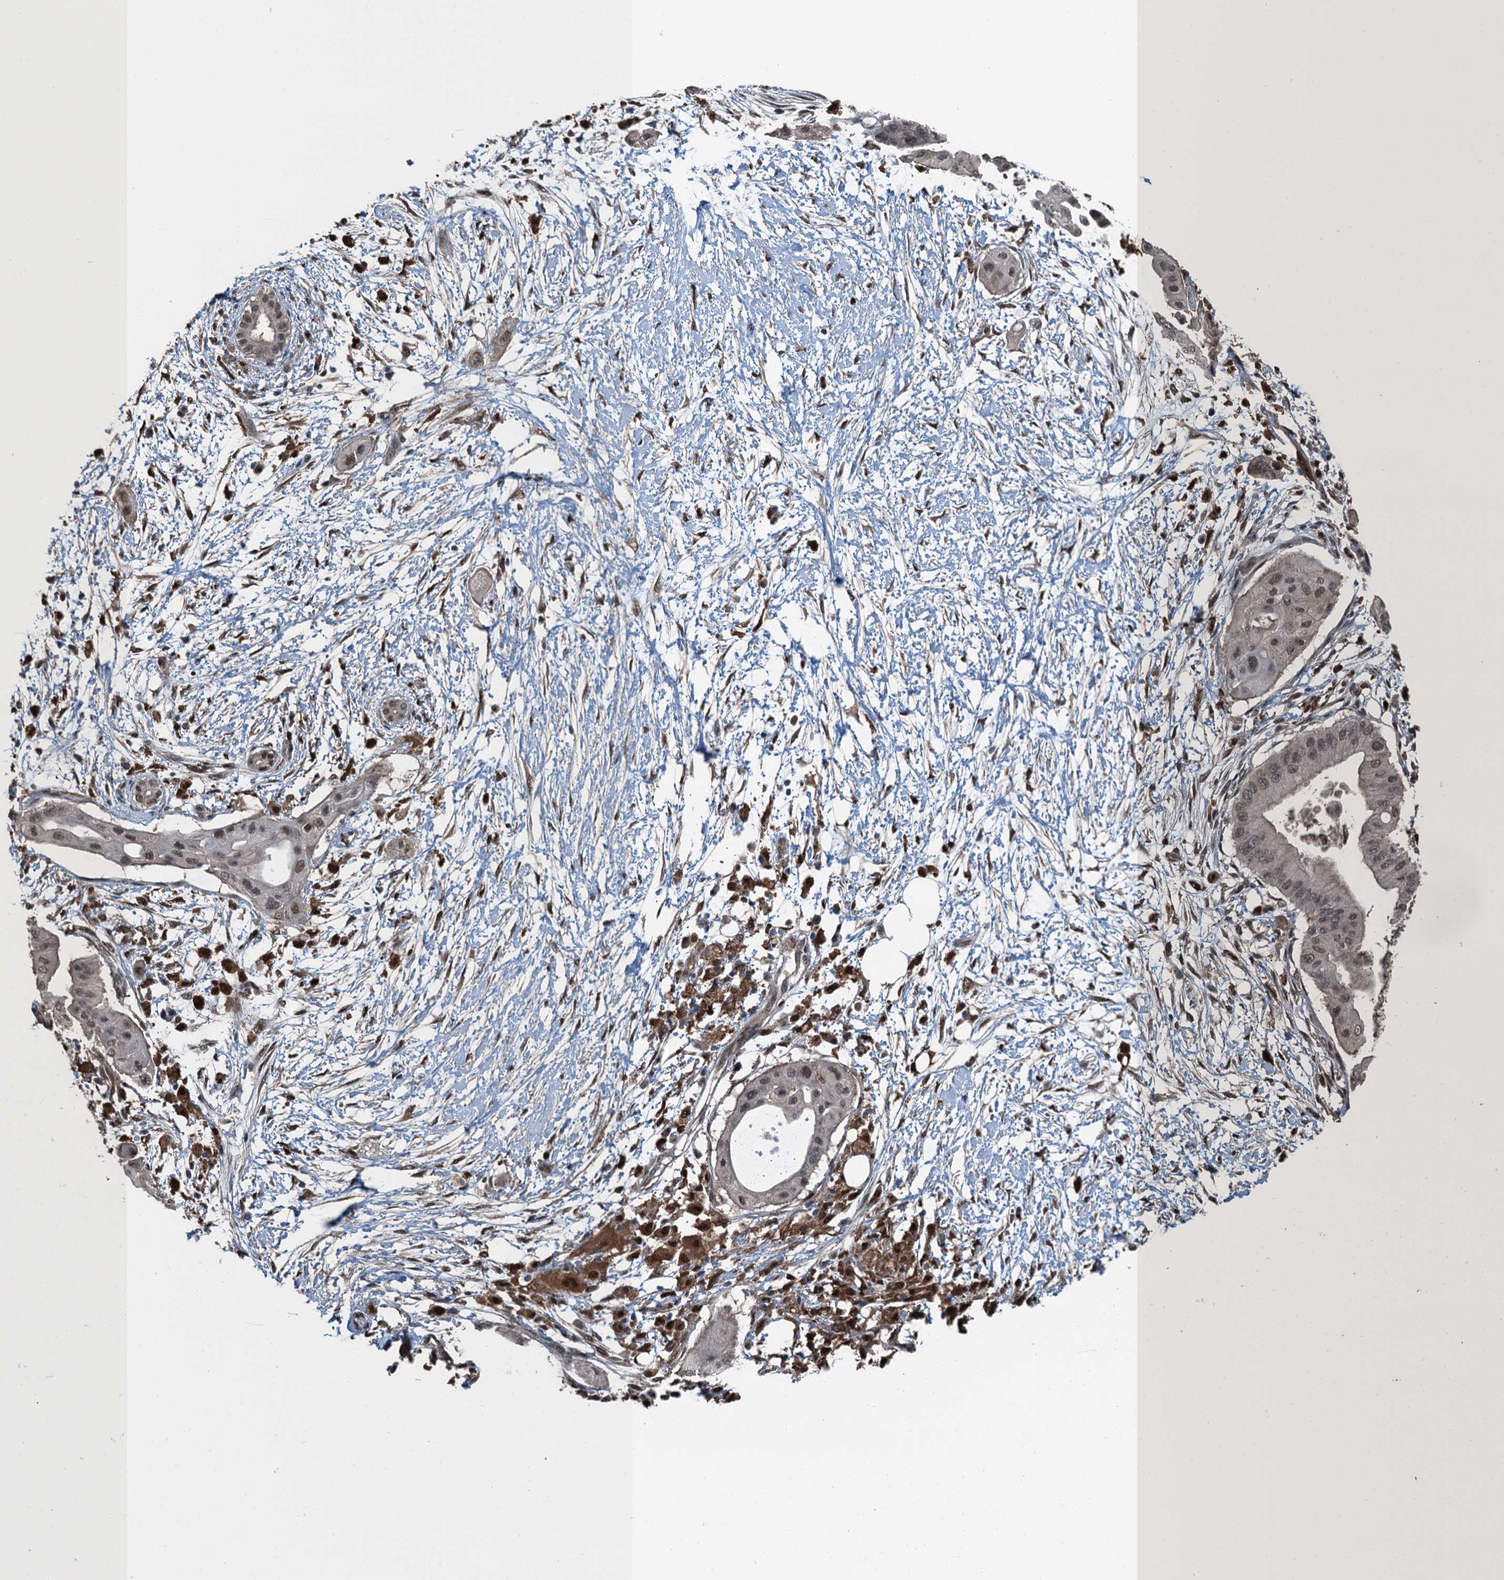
{"staining": {"intensity": "weak", "quantity": "25%-75%", "location": "nuclear"}, "tissue": "pancreatic cancer", "cell_type": "Tumor cells", "image_type": "cancer", "snomed": [{"axis": "morphology", "description": "Adenocarcinoma, NOS"}, {"axis": "topography", "description": "Pancreas"}], "caption": "Immunohistochemistry image of neoplastic tissue: human pancreatic cancer stained using immunohistochemistry demonstrates low levels of weak protein expression localized specifically in the nuclear of tumor cells, appearing as a nuclear brown color.", "gene": "RNH1", "patient": {"sex": "male", "age": 68}}